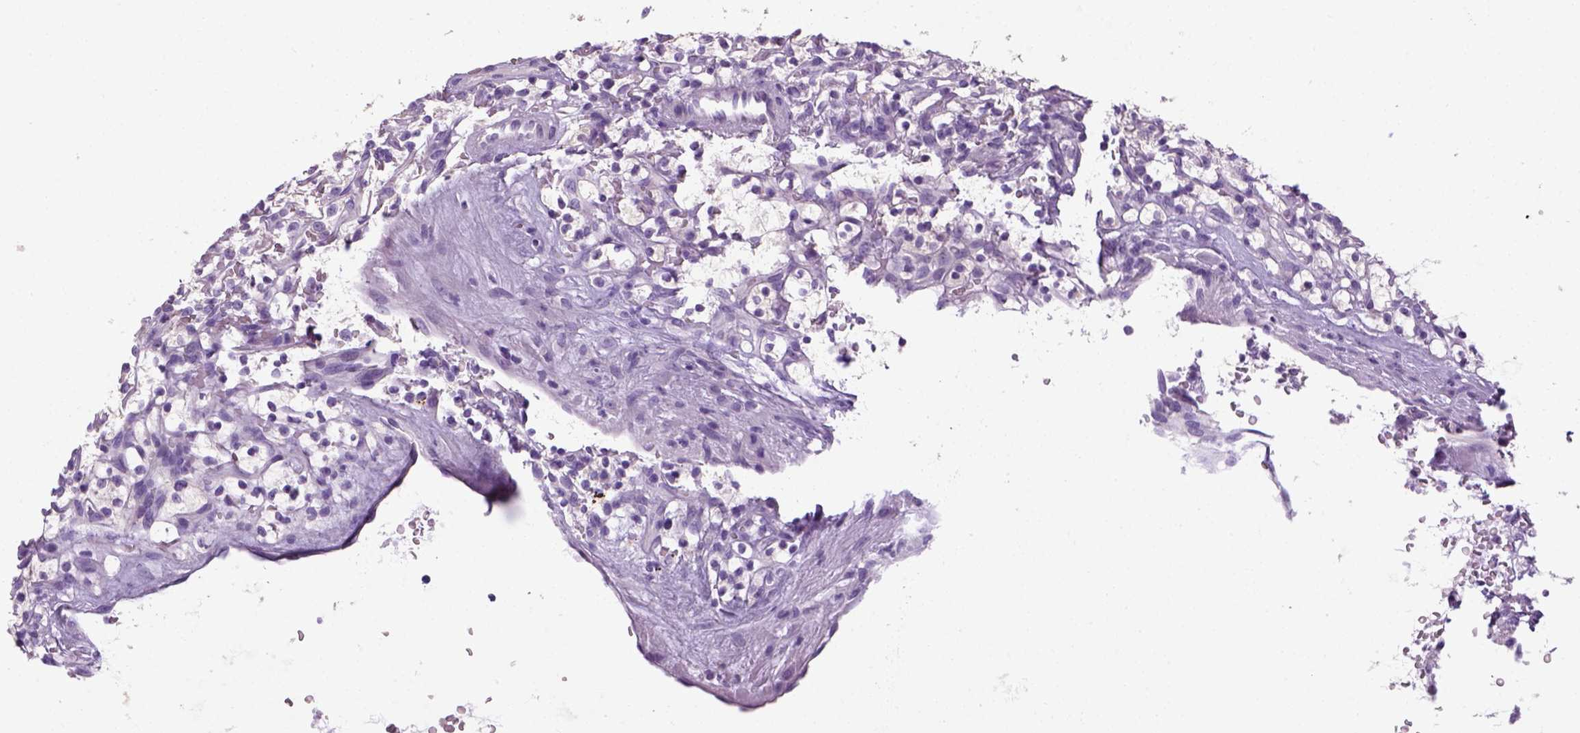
{"staining": {"intensity": "negative", "quantity": "none", "location": "none"}, "tissue": "renal cancer", "cell_type": "Tumor cells", "image_type": "cancer", "snomed": [{"axis": "morphology", "description": "Adenocarcinoma, NOS"}, {"axis": "topography", "description": "Kidney"}], "caption": "The micrograph exhibits no staining of tumor cells in adenocarcinoma (renal).", "gene": "KRT71", "patient": {"sex": "female", "age": 64}}